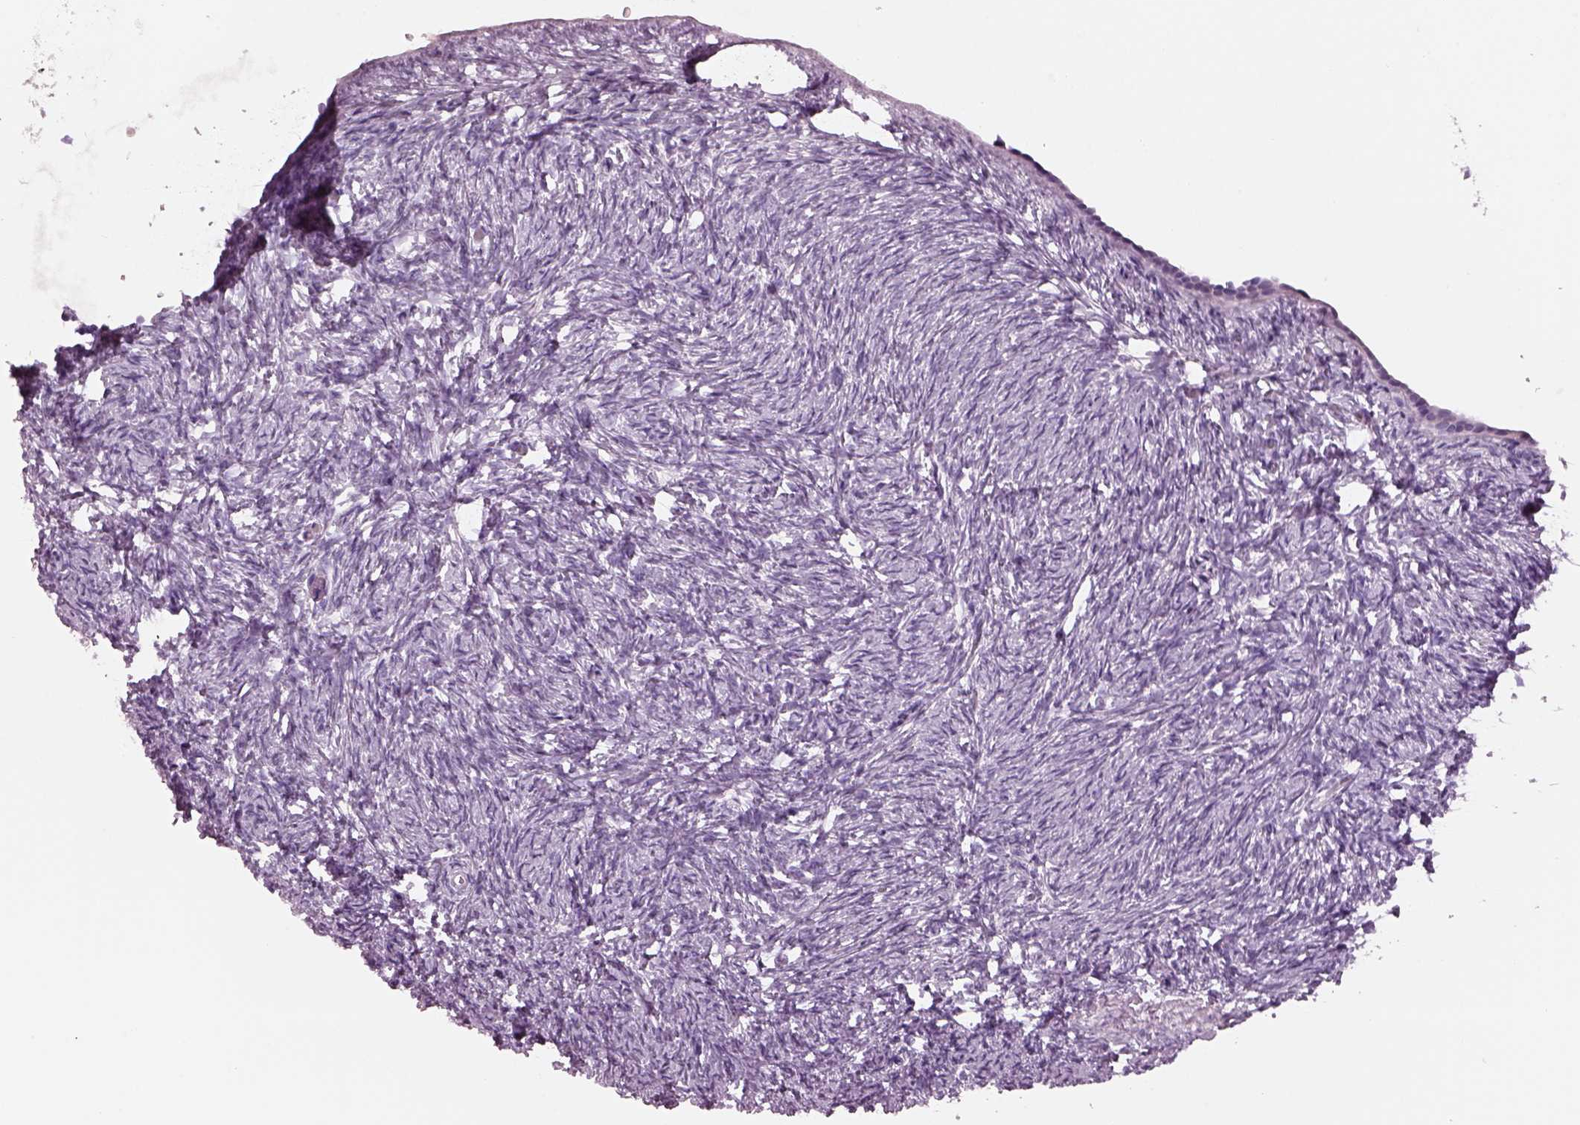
{"staining": {"intensity": "negative", "quantity": "none", "location": "none"}, "tissue": "ovary", "cell_type": "Follicle cells", "image_type": "normal", "snomed": [{"axis": "morphology", "description": "Normal tissue, NOS"}, {"axis": "topography", "description": "Ovary"}], "caption": "Immunohistochemistry (IHC) of normal ovary displays no expression in follicle cells.", "gene": "CYLC1", "patient": {"sex": "female", "age": 39}}